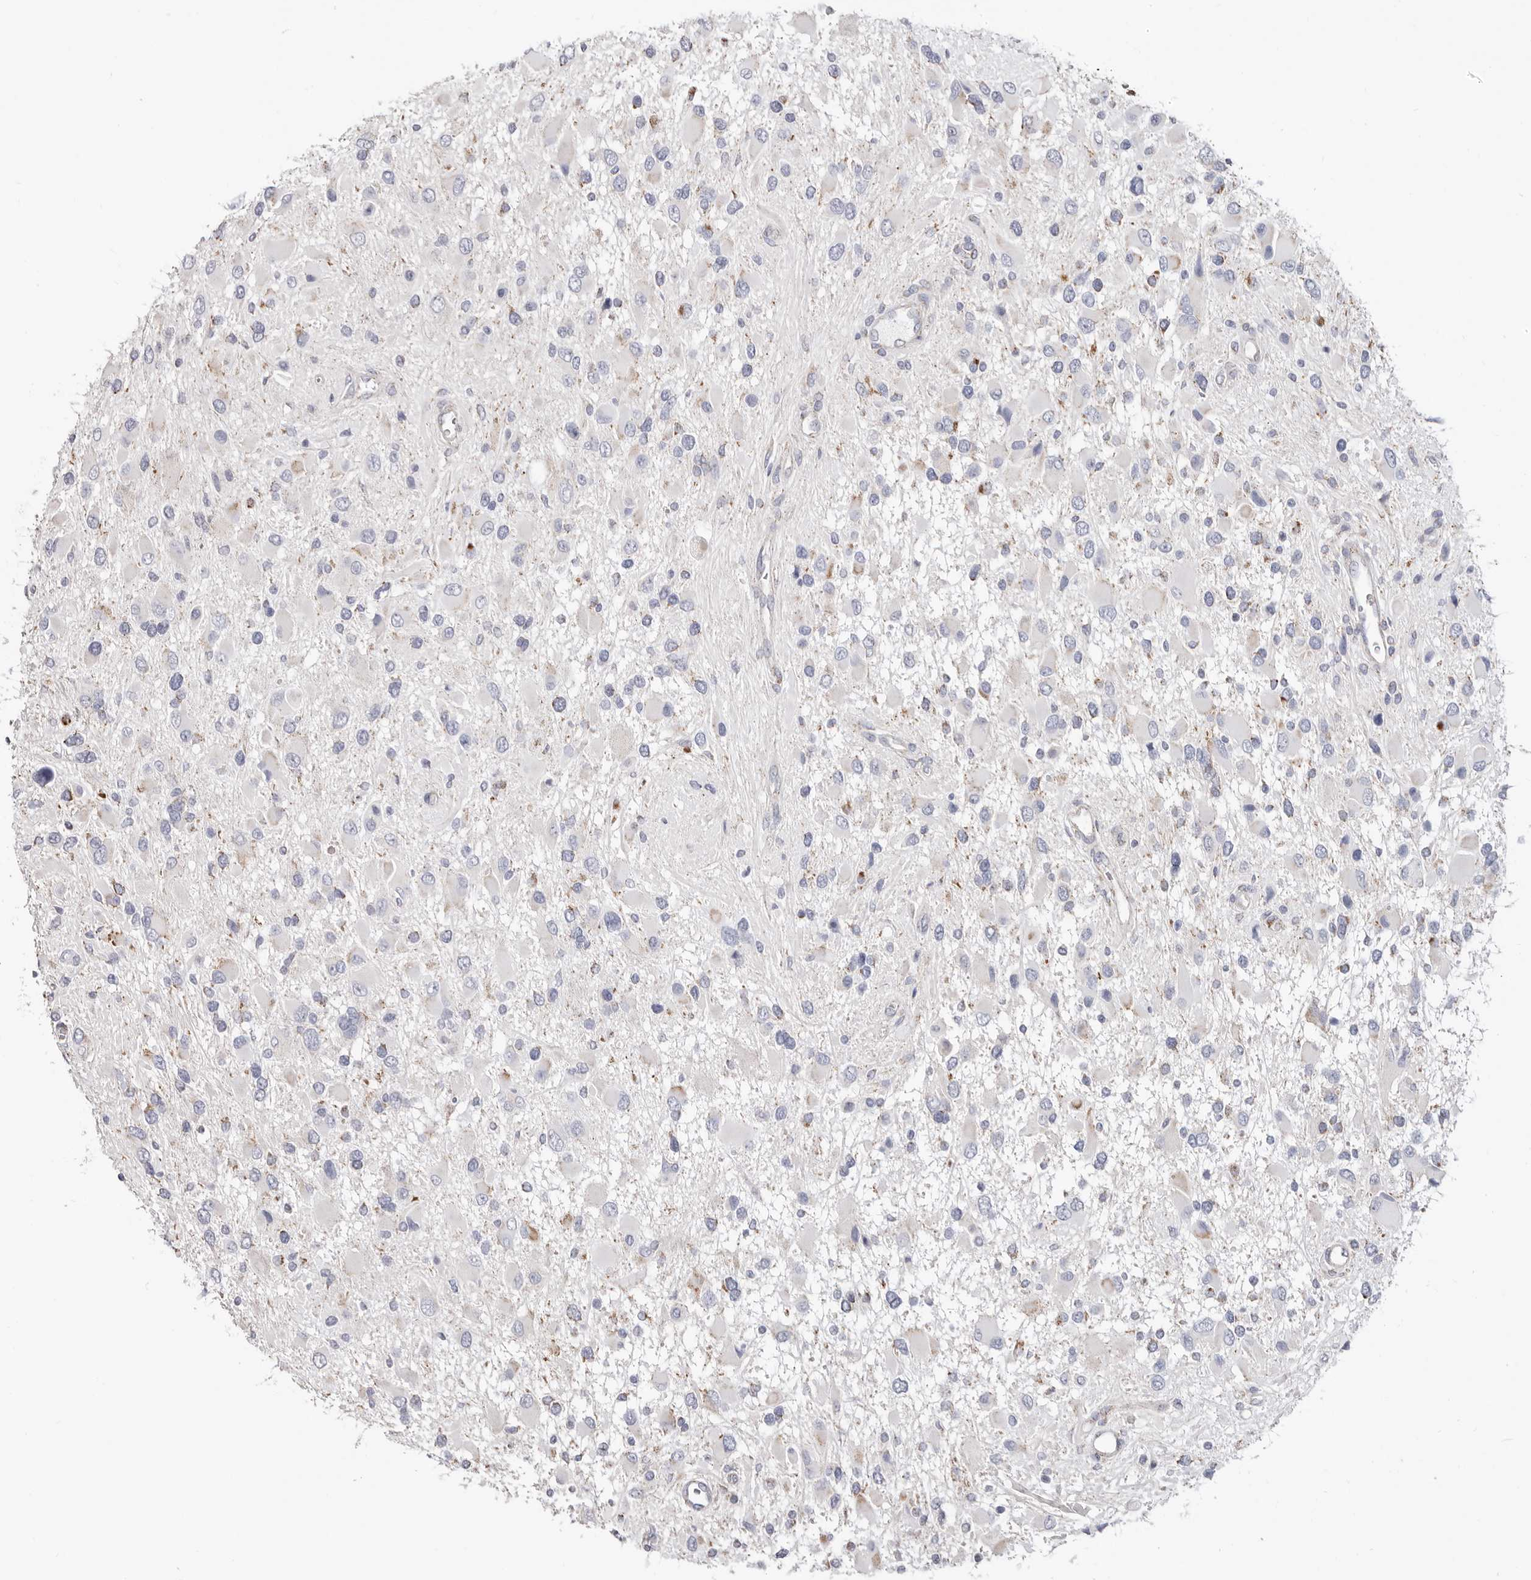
{"staining": {"intensity": "negative", "quantity": "none", "location": "none"}, "tissue": "glioma", "cell_type": "Tumor cells", "image_type": "cancer", "snomed": [{"axis": "morphology", "description": "Glioma, malignant, High grade"}, {"axis": "topography", "description": "Brain"}], "caption": "Immunohistochemistry of human high-grade glioma (malignant) displays no positivity in tumor cells.", "gene": "RSPO2", "patient": {"sex": "male", "age": 53}}